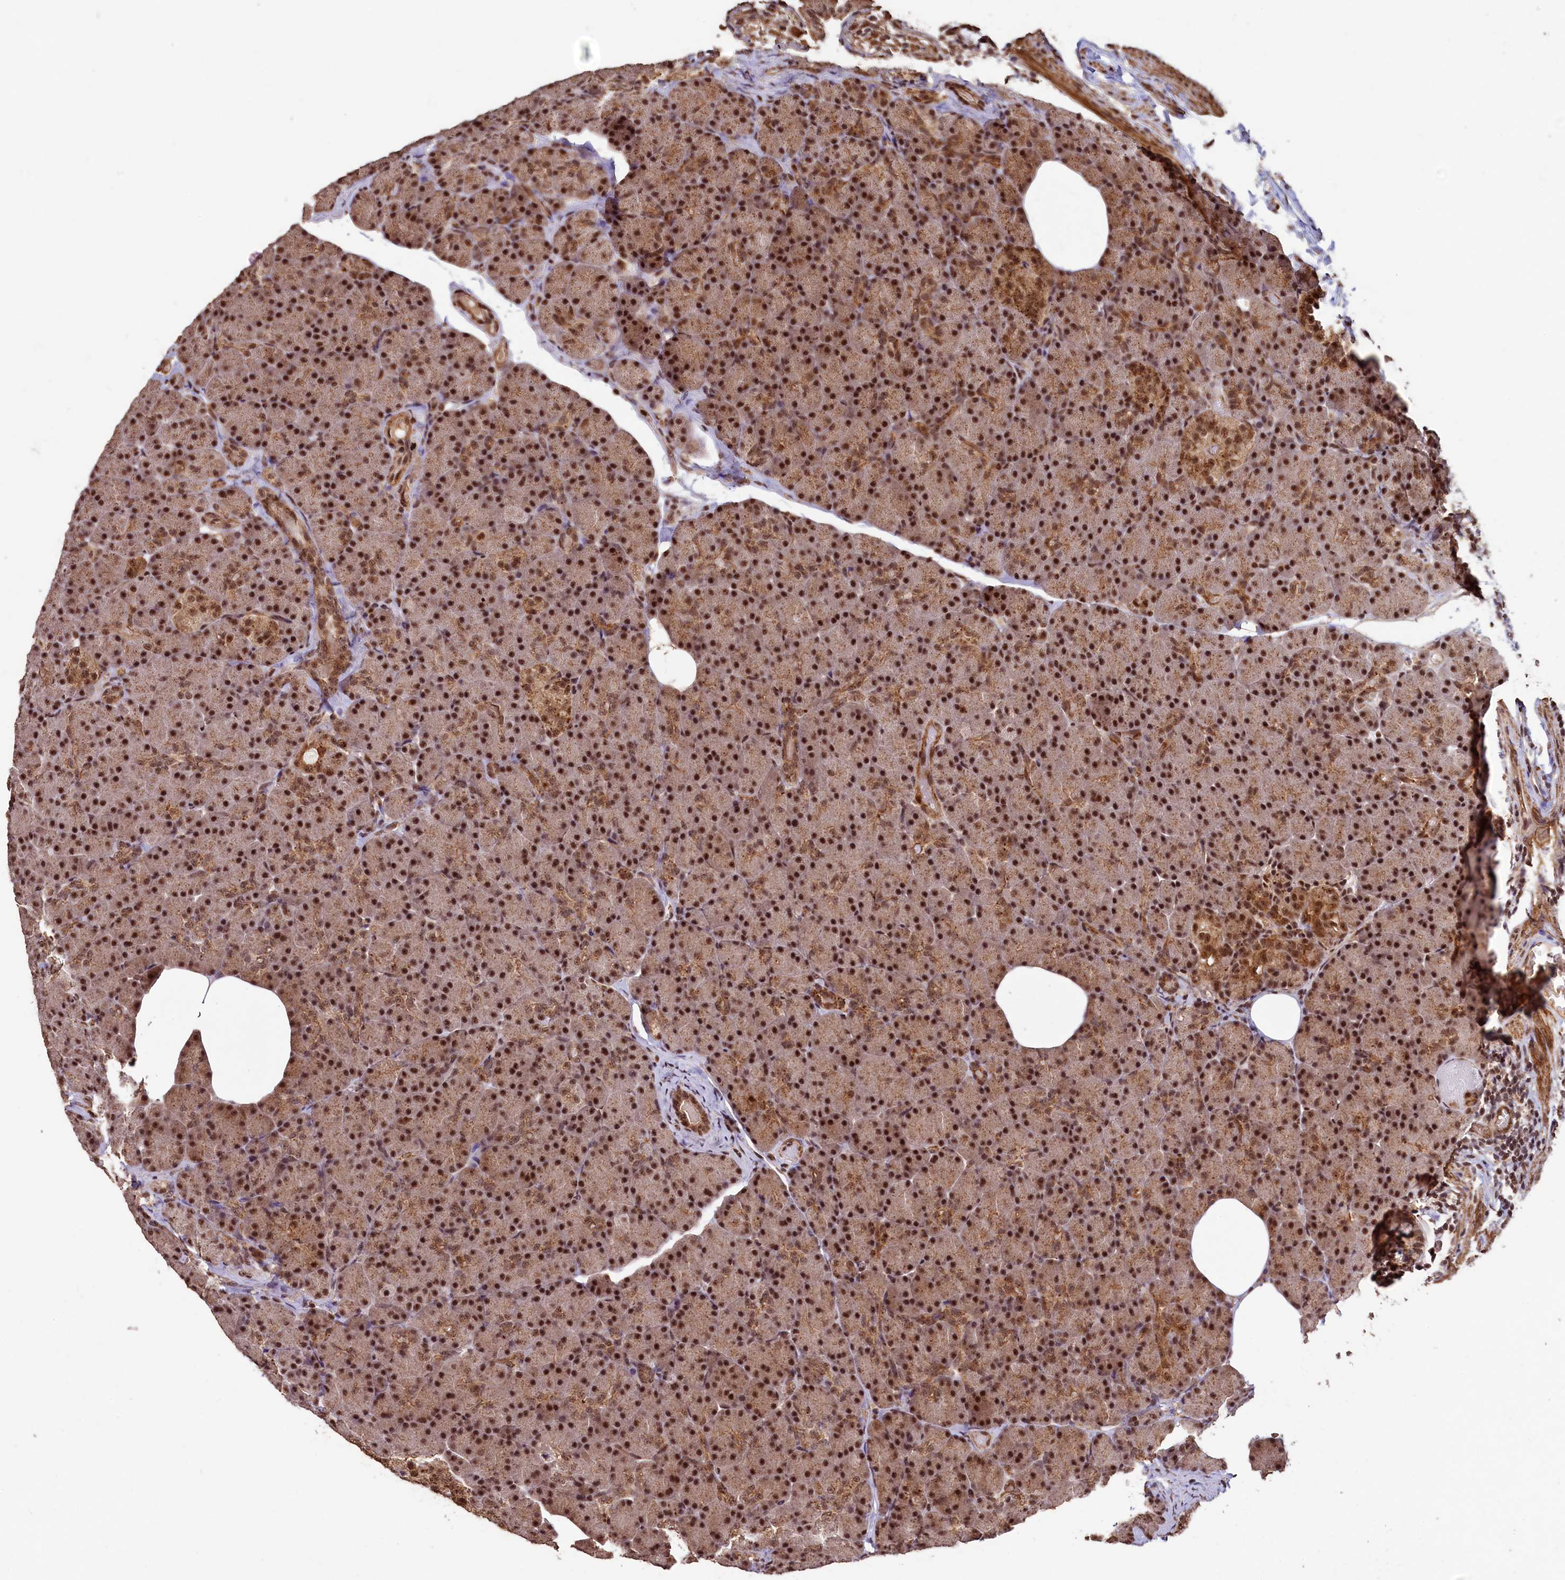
{"staining": {"intensity": "strong", "quantity": ">75%", "location": "cytoplasmic/membranous,nuclear"}, "tissue": "pancreas", "cell_type": "Exocrine glandular cells", "image_type": "normal", "snomed": [{"axis": "morphology", "description": "Normal tissue, NOS"}, {"axis": "topography", "description": "Pancreas"}], "caption": "This micrograph shows immunohistochemistry staining of benign human pancreas, with high strong cytoplasmic/membranous,nuclear positivity in about >75% of exocrine glandular cells.", "gene": "SFSWAP", "patient": {"sex": "female", "age": 43}}